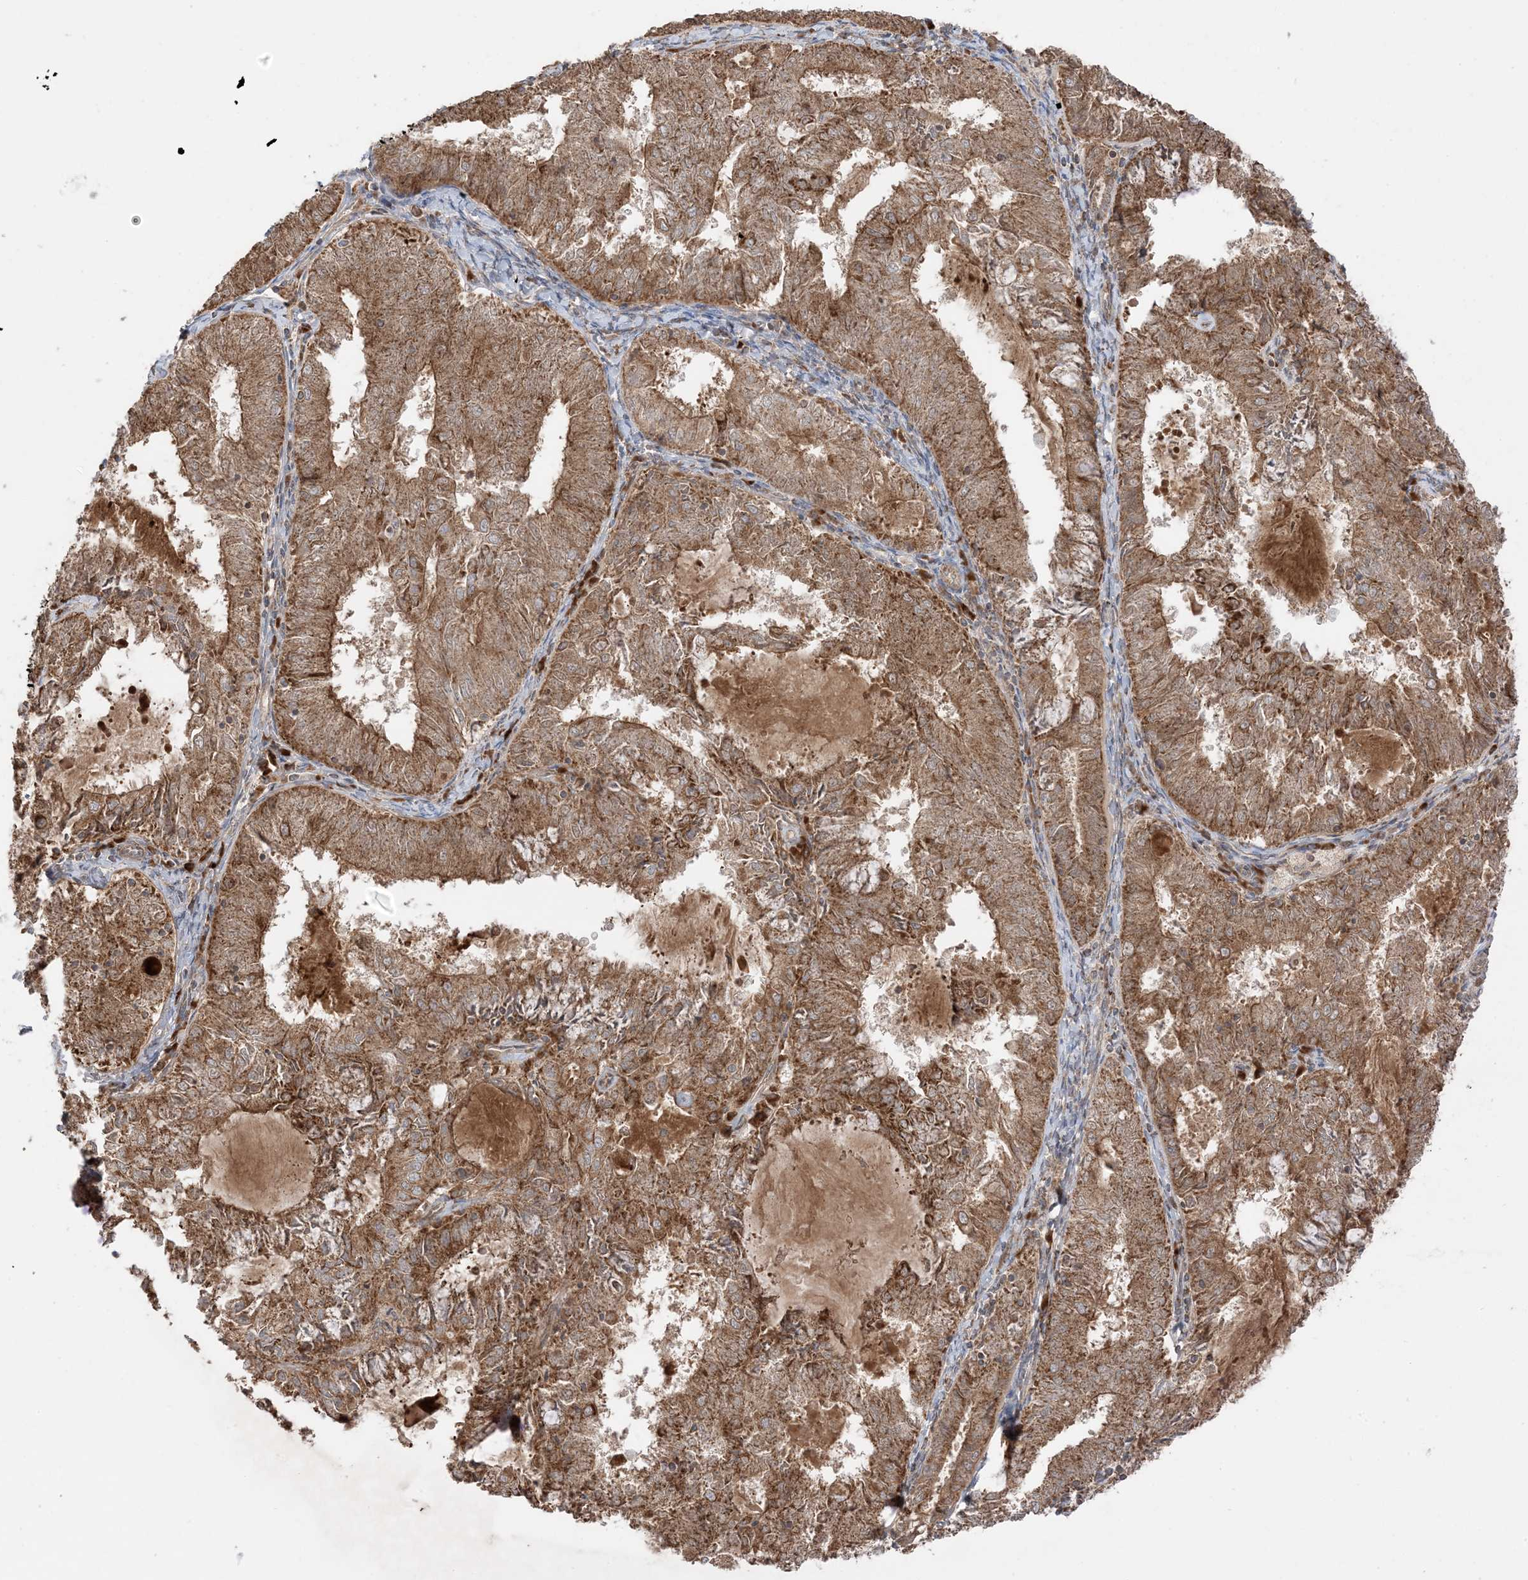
{"staining": {"intensity": "strong", "quantity": ">75%", "location": "cytoplasmic/membranous"}, "tissue": "endometrial cancer", "cell_type": "Tumor cells", "image_type": "cancer", "snomed": [{"axis": "morphology", "description": "Adenocarcinoma, NOS"}, {"axis": "topography", "description": "Endometrium"}], "caption": "A photomicrograph of human endometrial adenocarcinoma stained for a protein demonstrates strong cytoplasmic/membranous brown staining in tumor cells.", "gene": "N4BP3", "patient": {"sex": "female", "age": 57}}